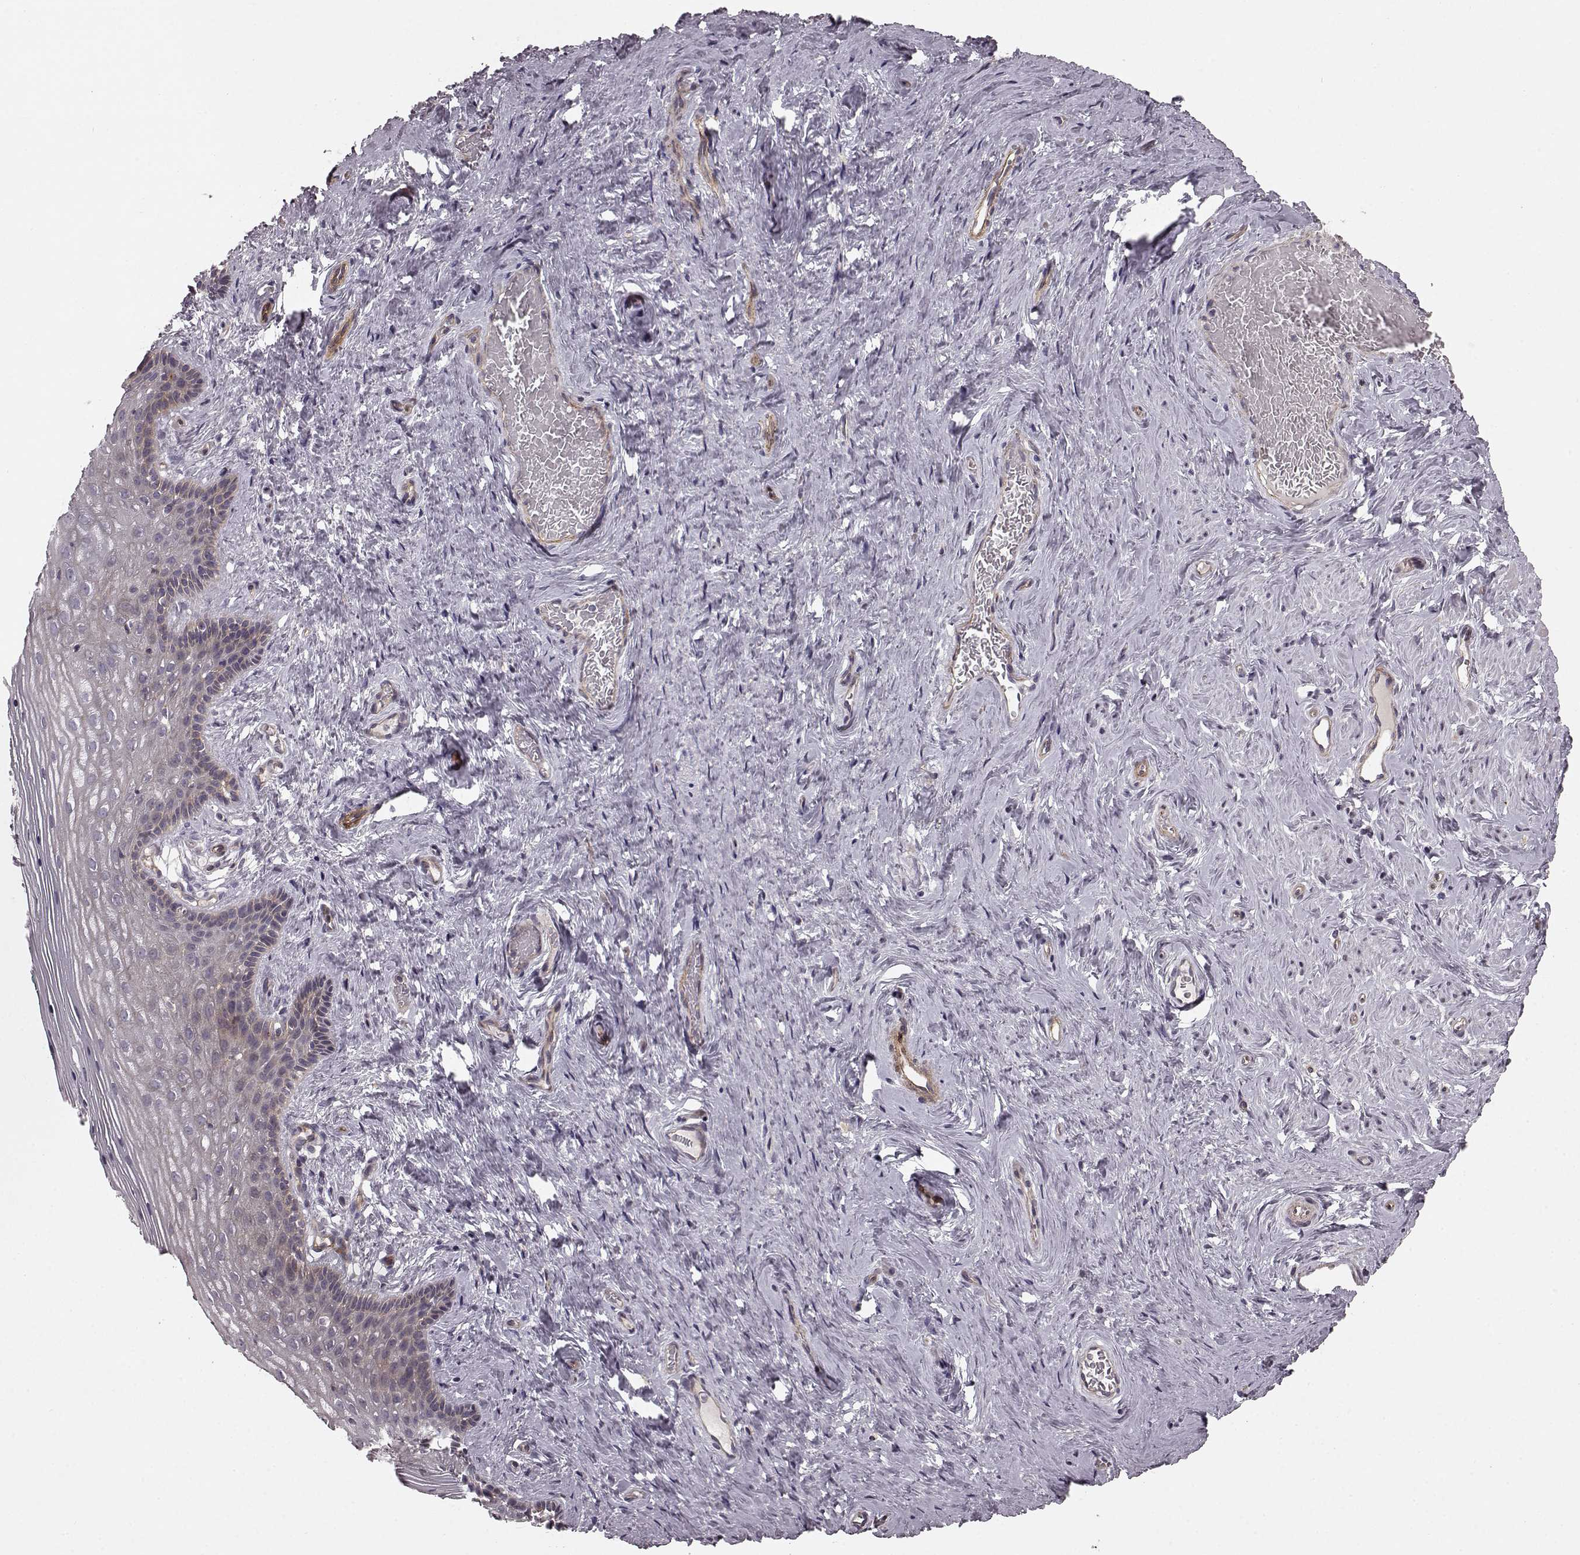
{"staining": {"intensity": "weak", "quantity": "<25%", "location": "cytoplasmic/membranous"}, "tissue": "vagina", "cell_type": "Squamous epithelial cells", "image_type": "normal", "snomed": [{"axis": "morphology", "description": "Normal tissue, NOS"}, {"axis": "topography", "description": "Vagina"}], "caption": "DAB immunohistochemical staining of unremarkable vagina shows no significant positivity in squamous epithelial cells.", "gene": "SLC22A18", "patient": {"sex": "female", "age": 45}}